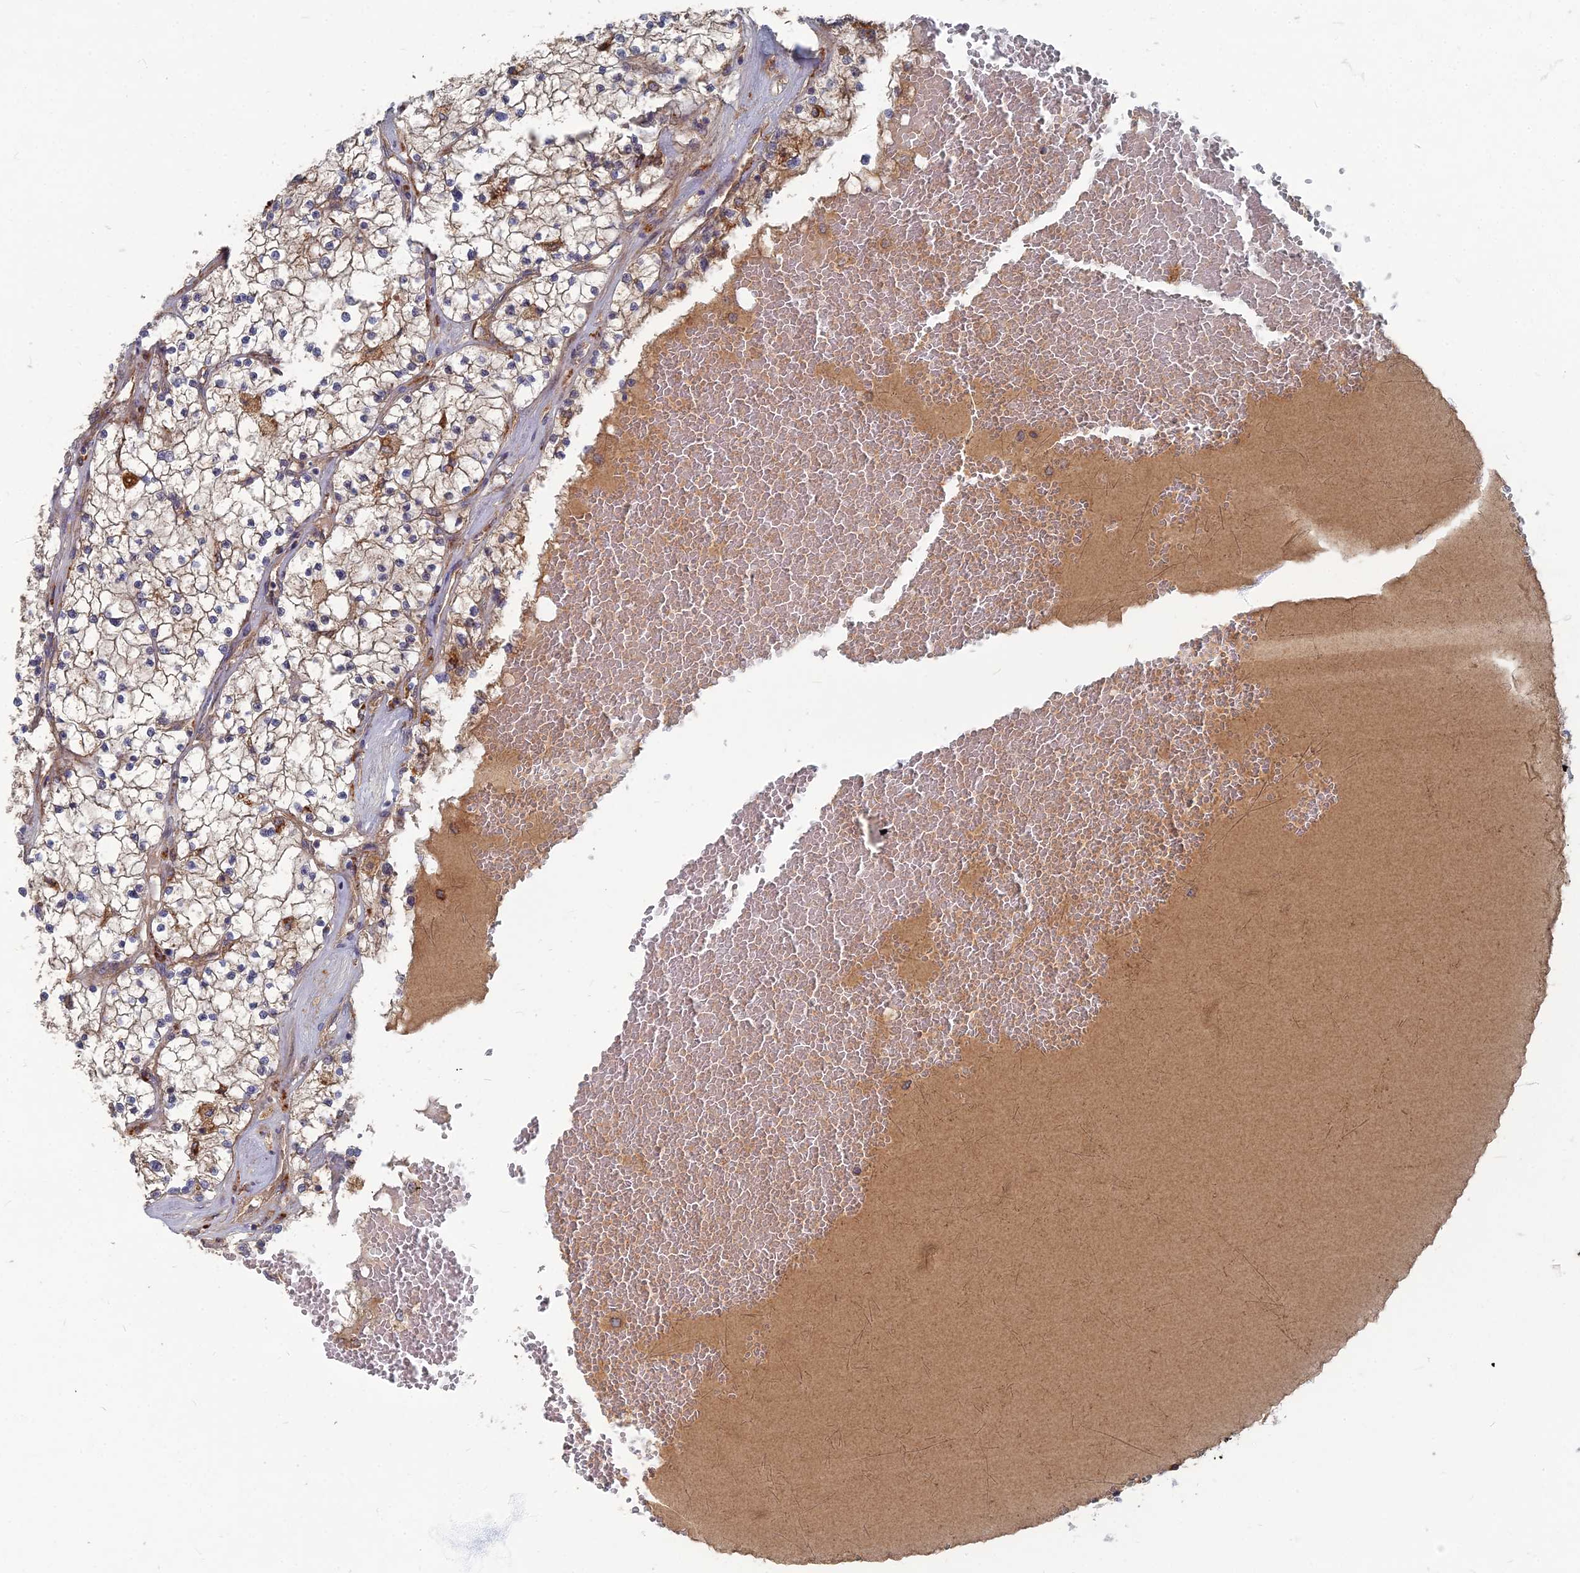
{"staining": {"intensity": "moderate", "quantity": "<25%", "location": "cytoplasmic/membranous"}, "tissue": "renal cancer", "cell_type": "Tumor cells", "image_type": "cancer", "snomed": [{"axis": "morphology", "description": "Normal tissue, NOS"}, {"axis": "morphology", "description": "Adenocarcinoma, NOS"}, {"axis": "topography", "description": "Kidney"}], "caption": "This is a histology image of immunohistochemistry (IHC) staining of renal adenocarcinoma, which shows moderate expression in the cytoplasmic/membranous of tumor cells.", "gene": "PPCDC", "patient": {"sex": "male", "age": 68}}